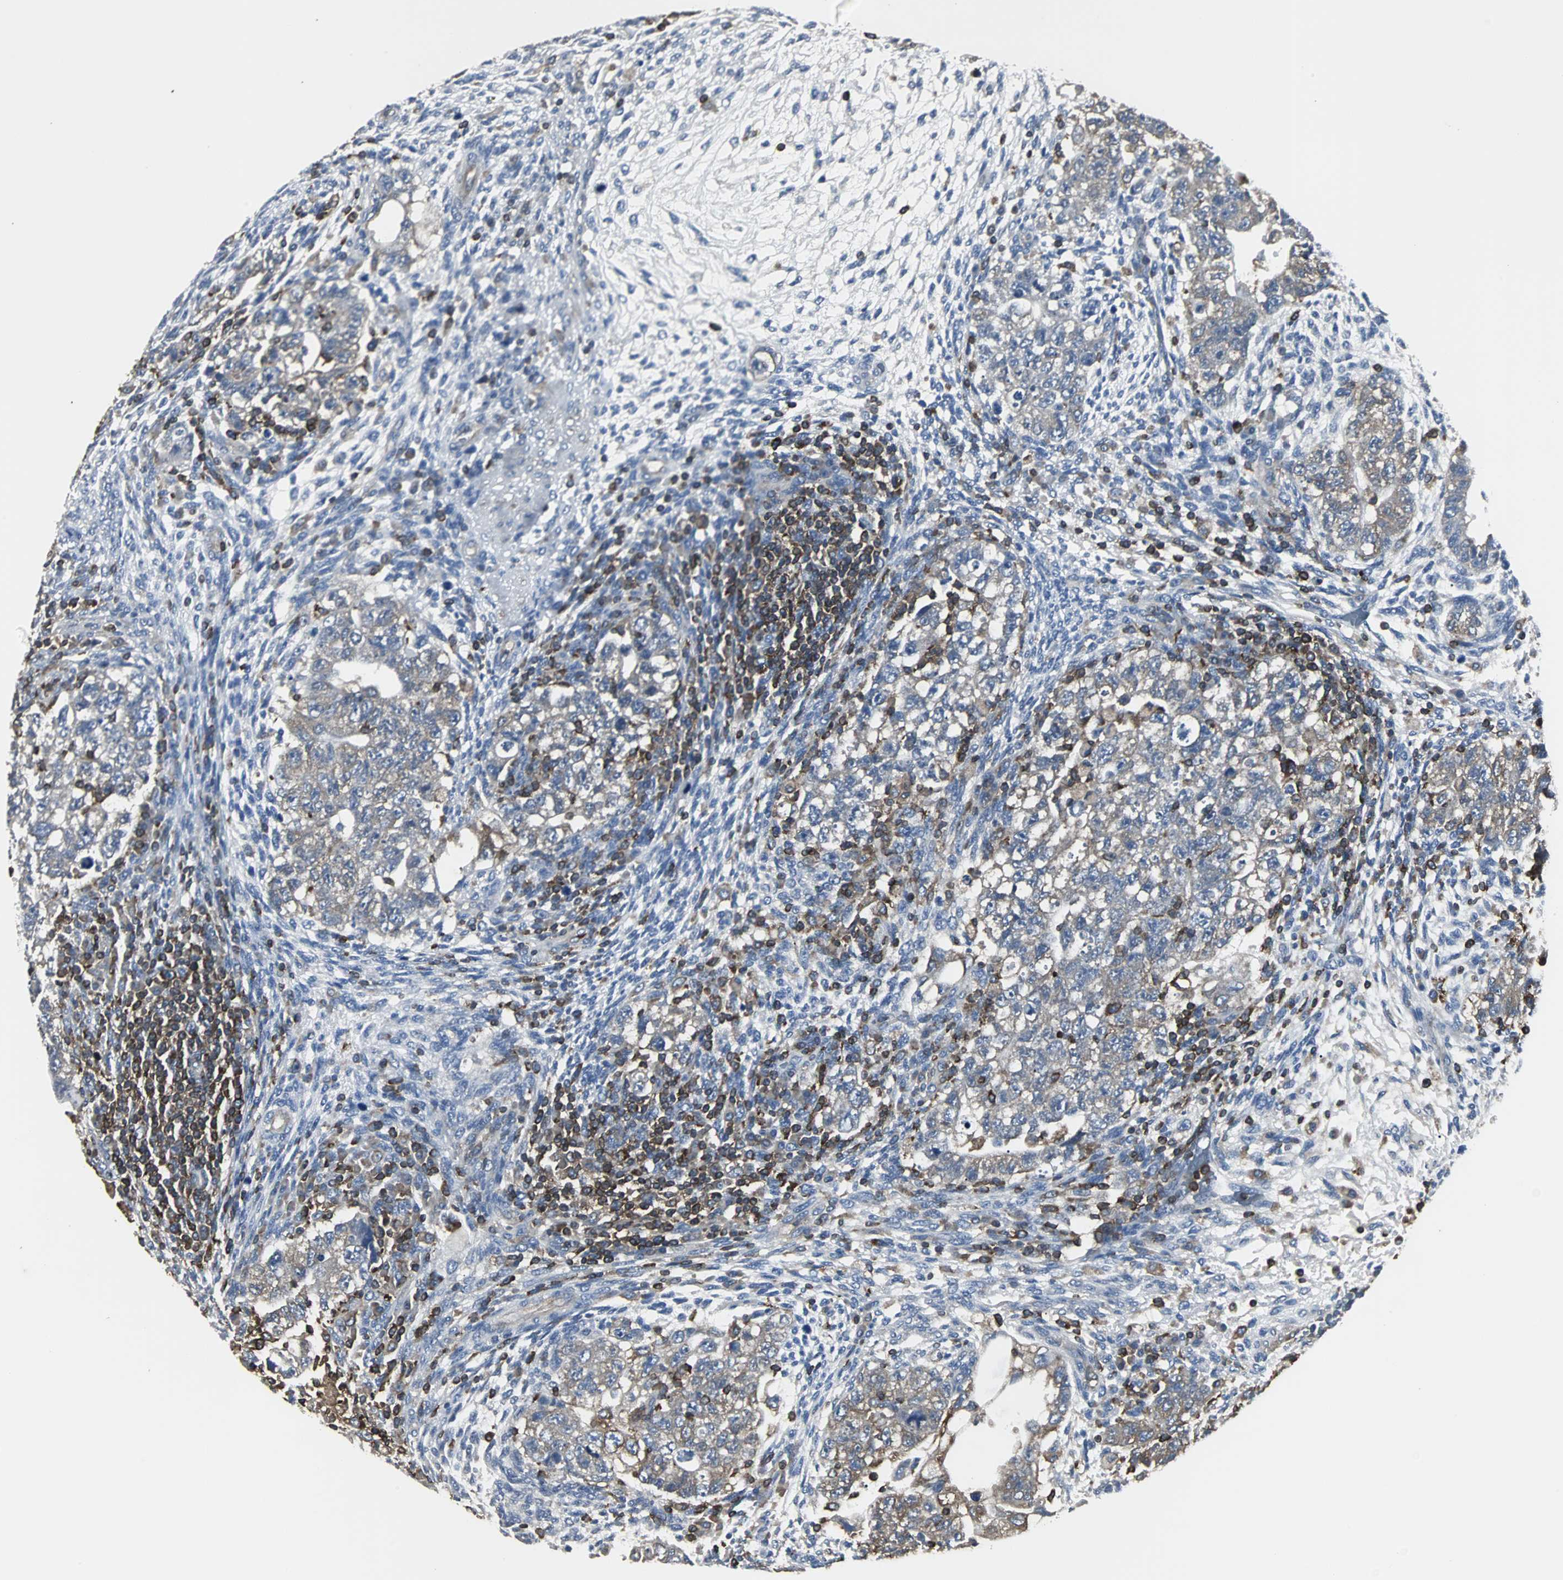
{"staining": {"intensity": "moderate", "quantity": ">75%", "location": "cytoplasmic/membranous"}, "tissue": "testis cancer", "cell_type": "Tumor cells", "image_type": "cancer", "snomed": [{"axis": "morphology", "description": "Normal tissue, NOS"}, {"axis": "morphology", "description": "Carcinoma, Embryonal, NOS"}, {"axis": "topography", "description": "Testis"}], "caption": "Testis cancer (embryonal carcinoma) stained for a protein (brown) reveals moderate cytoplasmic/membranous positive expression in about >75% of tumor cells.", "gene": "LRRFIP1", "patient": {"sex": "male", "age": 36}}